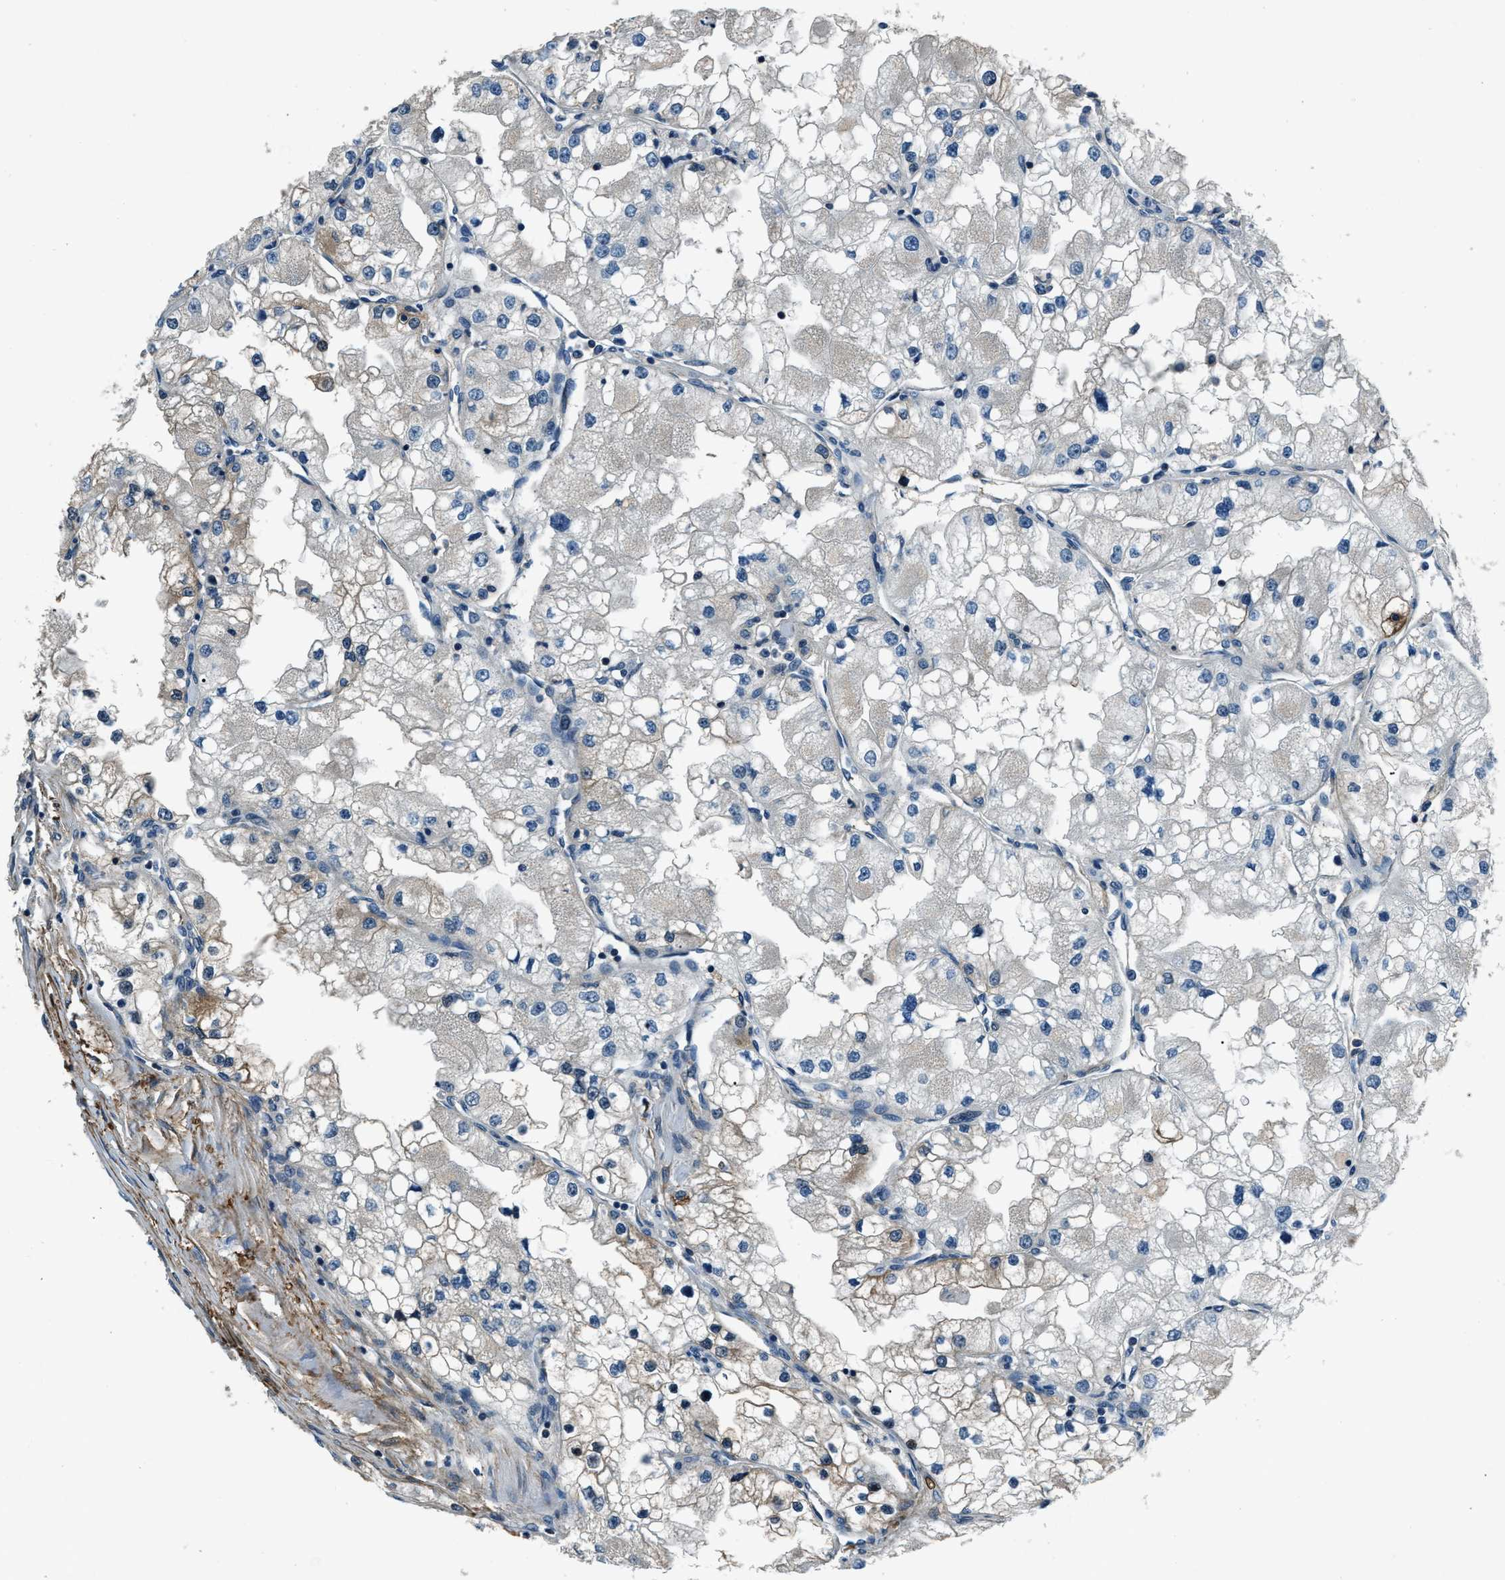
{"staining": {"intensity": "weak", "quantity": "<25%", "location": "cytoplasmic/membranous"}, "tissue": "renal cancer", "cell_type": "Tumor cells", "image_type": "cancer", "snomed": [{"axis": "morphology", "description": "Adenocarcinoma, NOS"}, {"axis": "topography", "description": "Kidney"}], "caption": "Immunohistochemical staining of human adenocarcinoma (renal) displays no significant positivity in tumor cells.", "gene": "NUDCD3", "patient": {"sex": "male", "age": 68}}